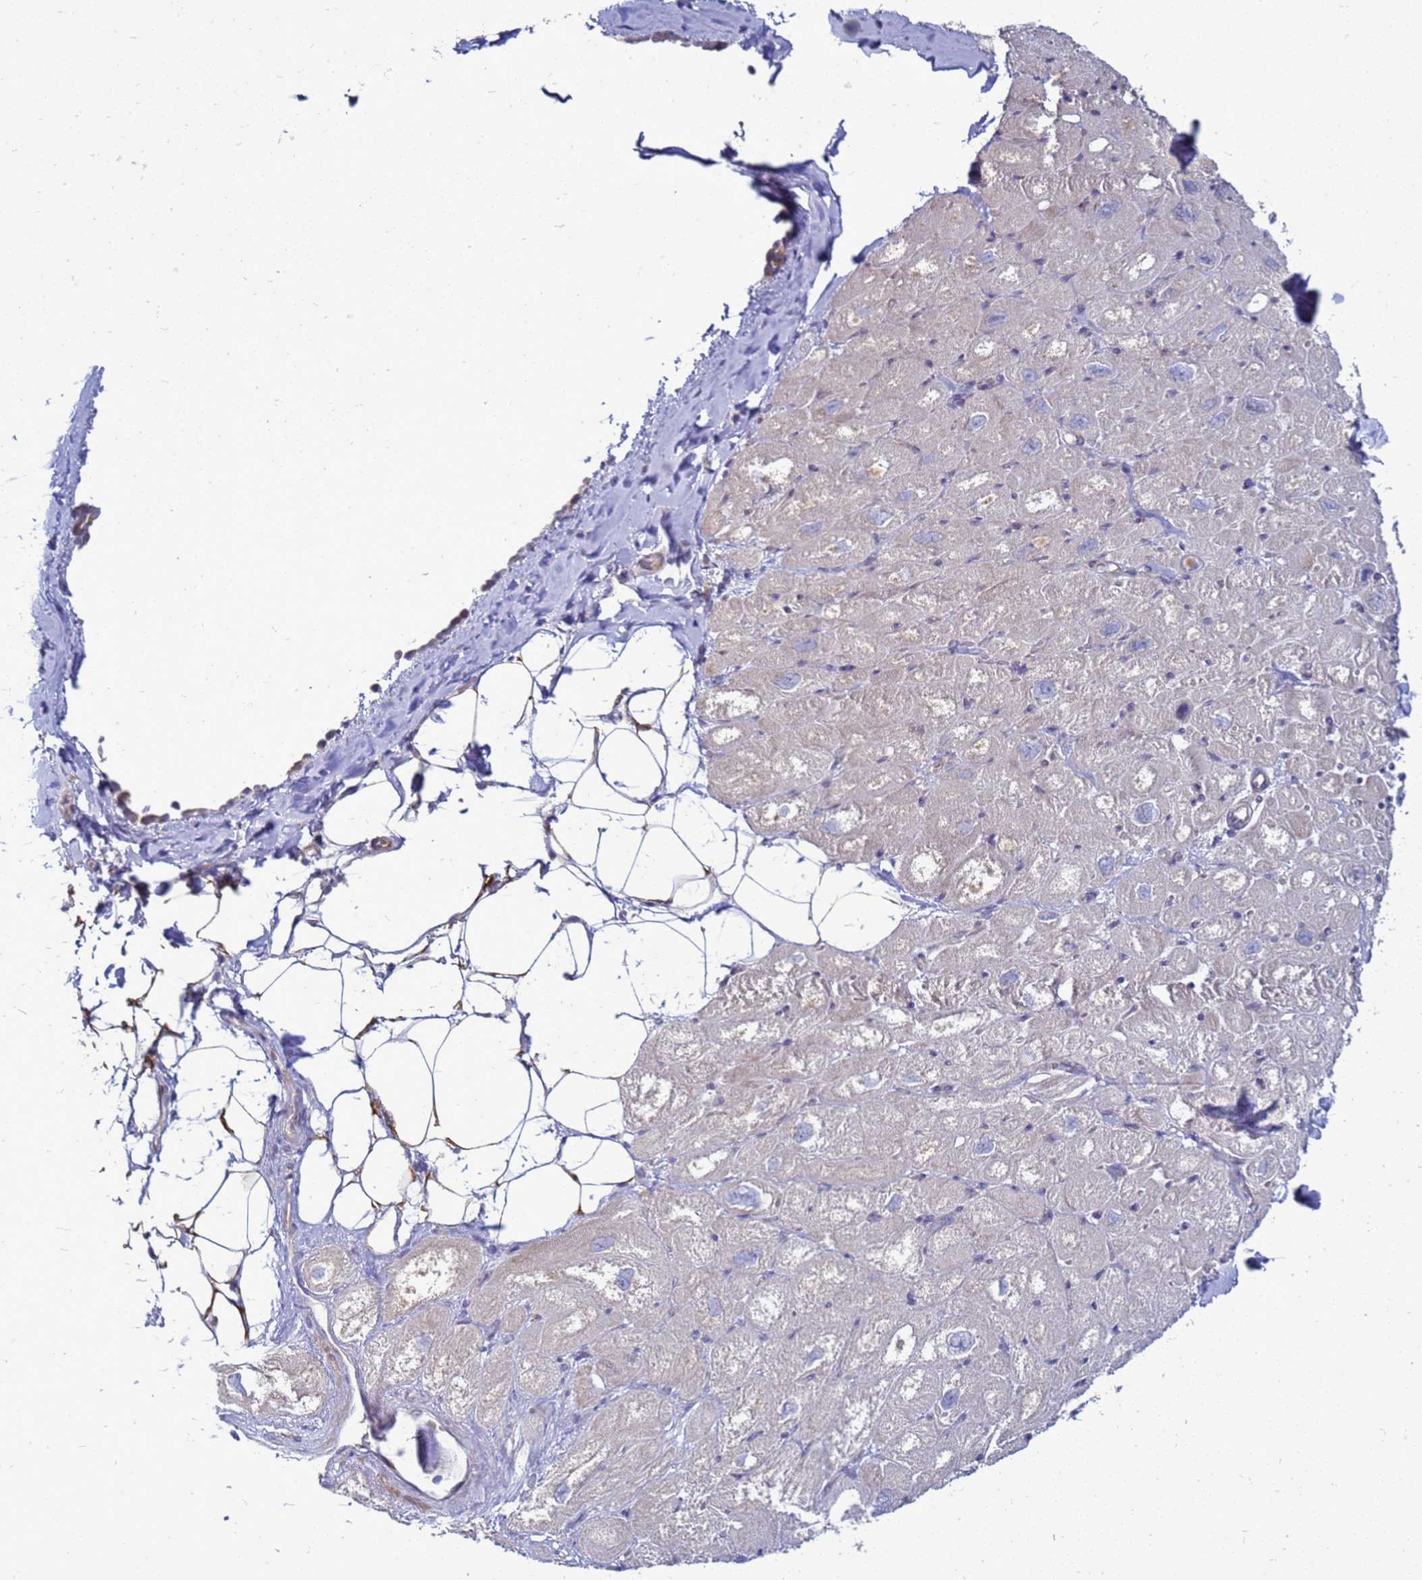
{"staining": {"intensity": "negative", "quantity": "none", "location": "none"}, "tissue": "heart muscle", "cell_type": "Cardiomyocytes", "image_type": "normal", "snomed": [{"axis": "morphology", "description": "Normal tissue, NOS"}, {"axis": "topography", "description": "Heart"}], "caption": "This histopathology image is of benign heart muscle stained with immunohistochemistry (IHC) to label a protein in brown with the nuclei are counter-stained blue. There is no expression in cardiomyocytes.", "gene": "MON1B", "patient": {"sex": "male", "age": 50}}